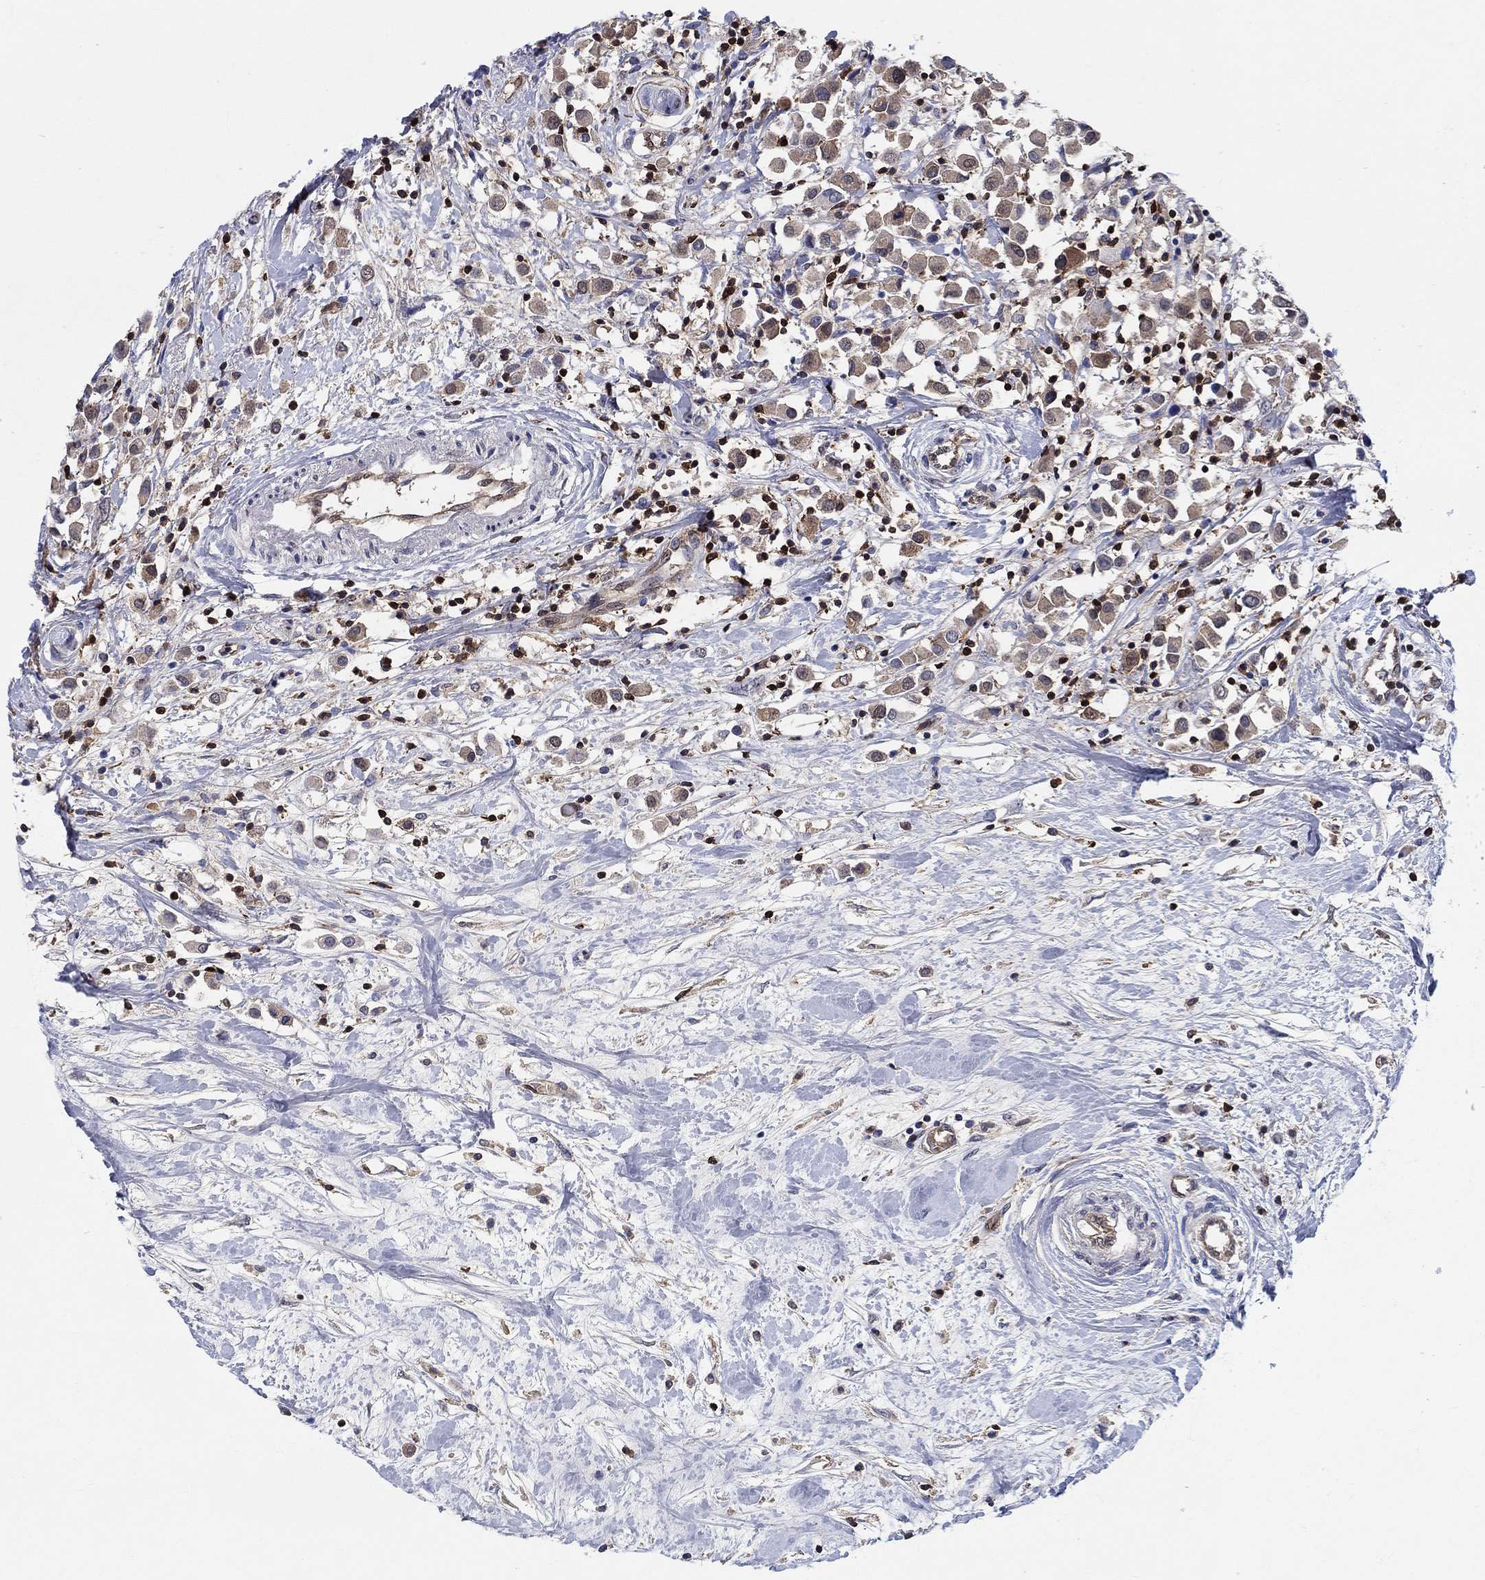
{"staining": {"intensity": "weak", "quantity": "25%-75%", "location": "cytoplasmic/membranous"}, "tissue": "breast cancer", "cell_type": "Tumor cells", "image_type": "cancer", "snomed": [{"axis": "morphology", "description": "Duct carcinoma"}, {"axis": "topography", "description": "Breast"}], "caption": "Brown immunohistochemical staining in breast cancer exhibits weak cytoplasmic/membranous expression in approximately 25%-75% of tumor cells. The protein is stained brown, and the nuclei are stained in blue (DAB IHC with brightfield microscopy, high magnification).", "gene": "AGFG2", "patient": {"sex": "female", "age": 61}}